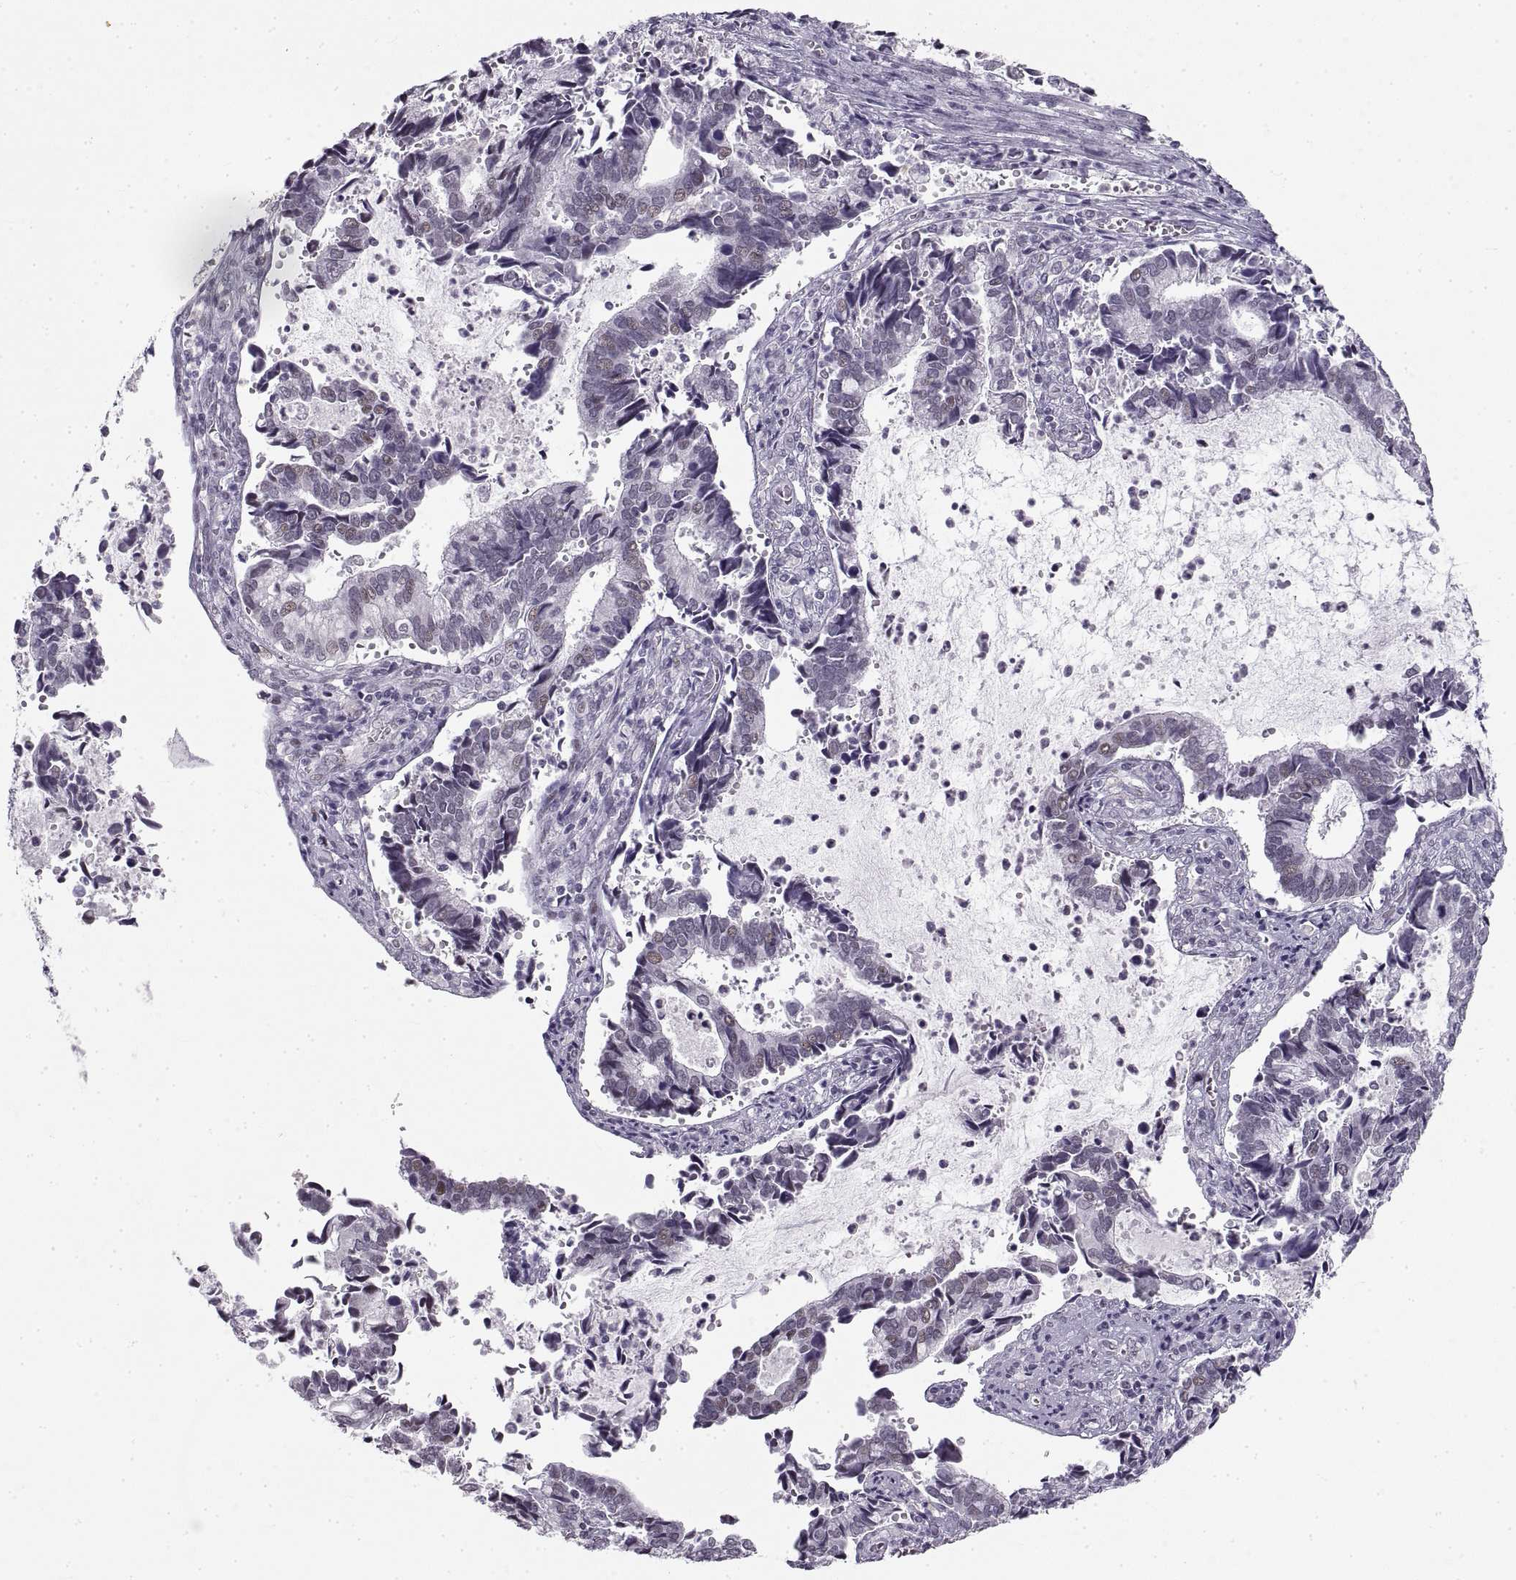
{"staining": {"intensity": "weak", "quantity": "<25%", "location": "nuclear"}, "tissue": "cervical cancer", "cell_type": "Tumor cells", "image_type": "cancer", "snomed": [{"axis": "morphology", "description": "Adenocarcinoma, NOS"}, {"axis": "topography", "description": "Cervix"}], "caption": "There is no significant expression in tumor cells of adenocarcinoma (cervical). (DAB immunohistochemistry (IHC), high magnification).", "gene": "NANOS3", "patient": {"sex": "female", "age": 42}}